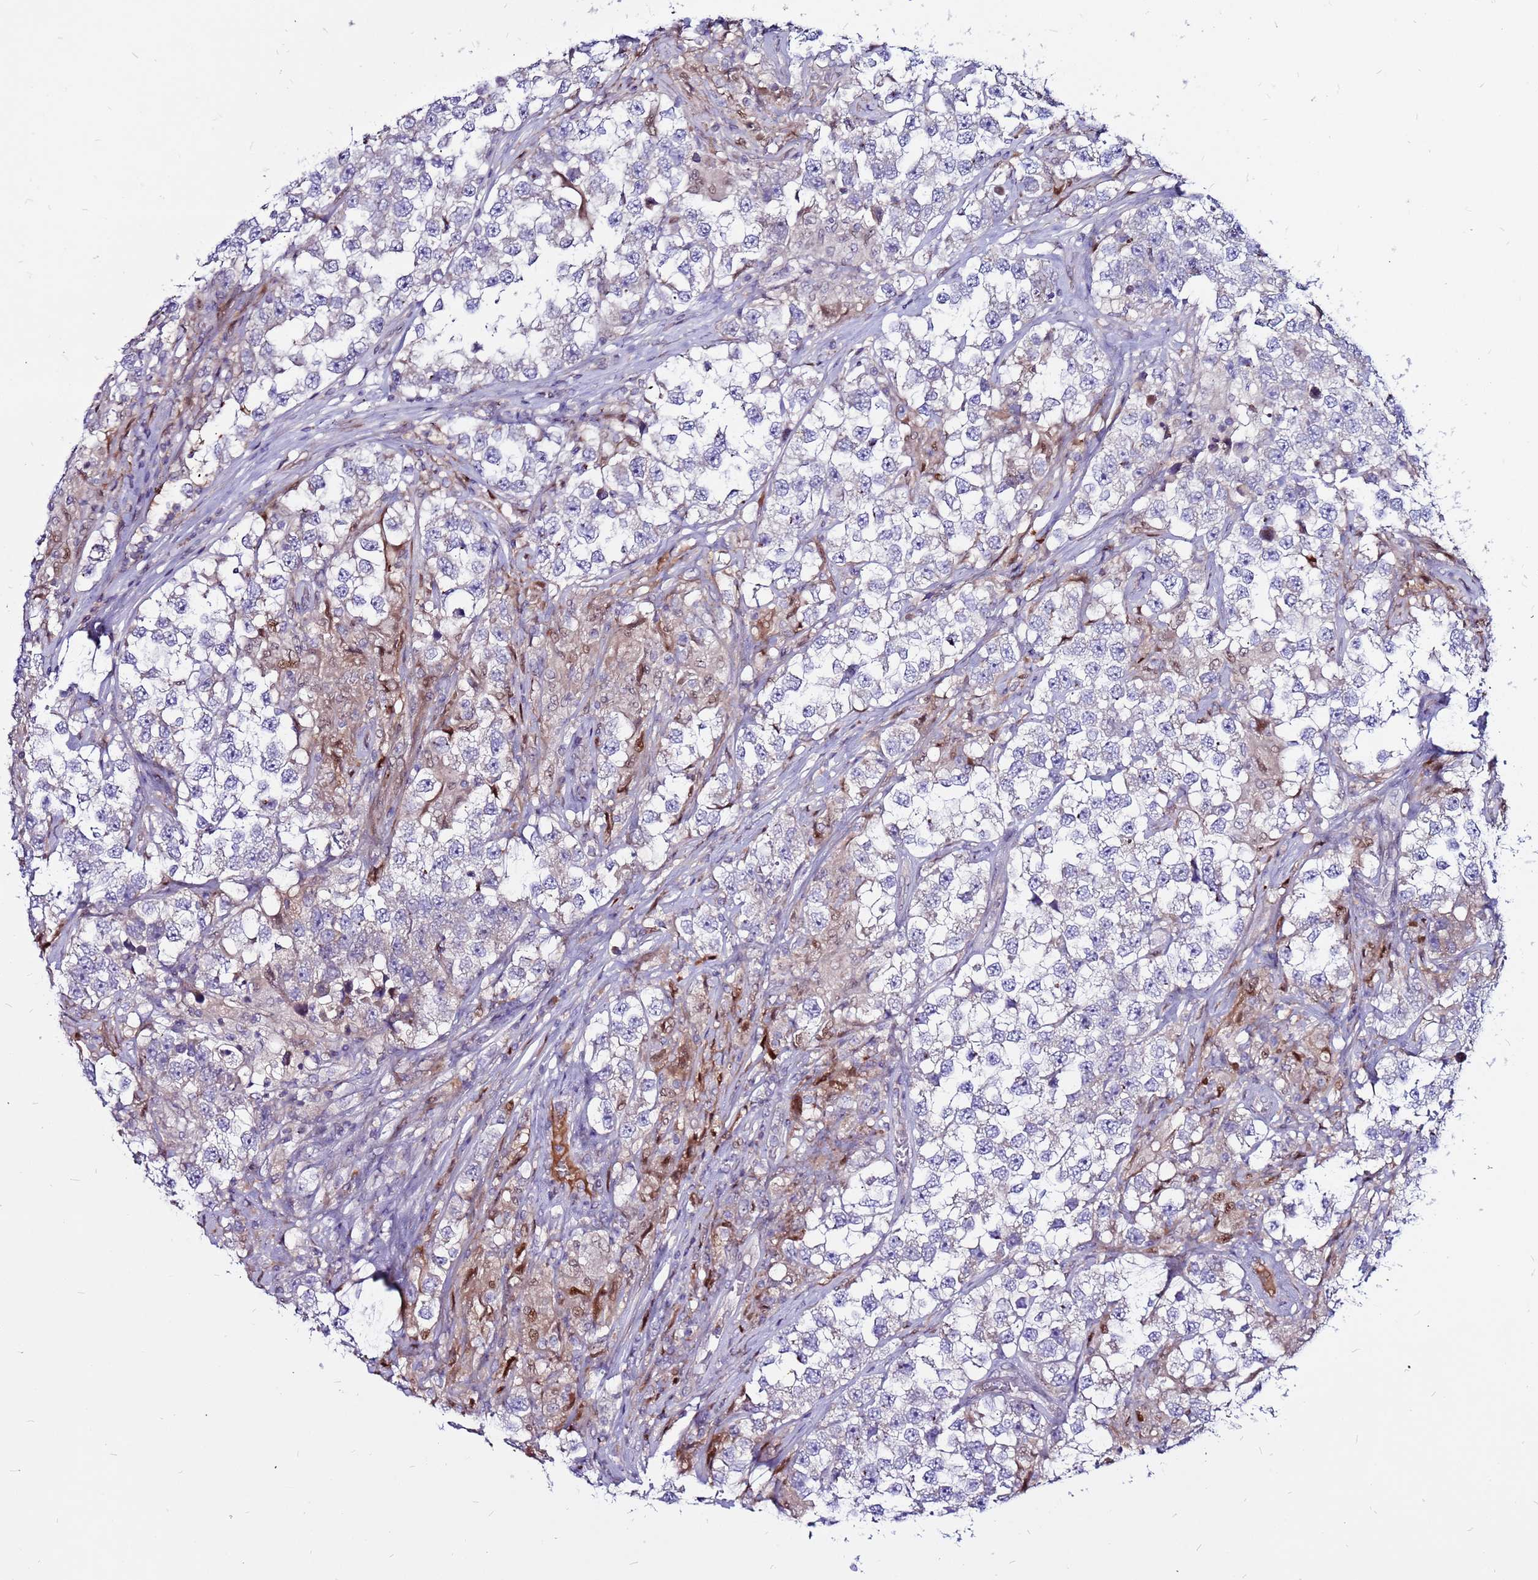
{"staining": {"intensity": "negative", "quantity": "none", "location": "none"}, "tissue": "testis cancer", "cell_type": "Tumor cells", "image_type": "cancer", "snomed": [{"axis": "morphology", "description": "Seminoma, NOS"}, {"axis": "topography", "description": "Testis"}], "caption": "Protein analysis of seminoma (testis) displays no significant expression in tumor cells.", "gene": "CCDC71", "patient": {"sex": "male", "age": 46}}